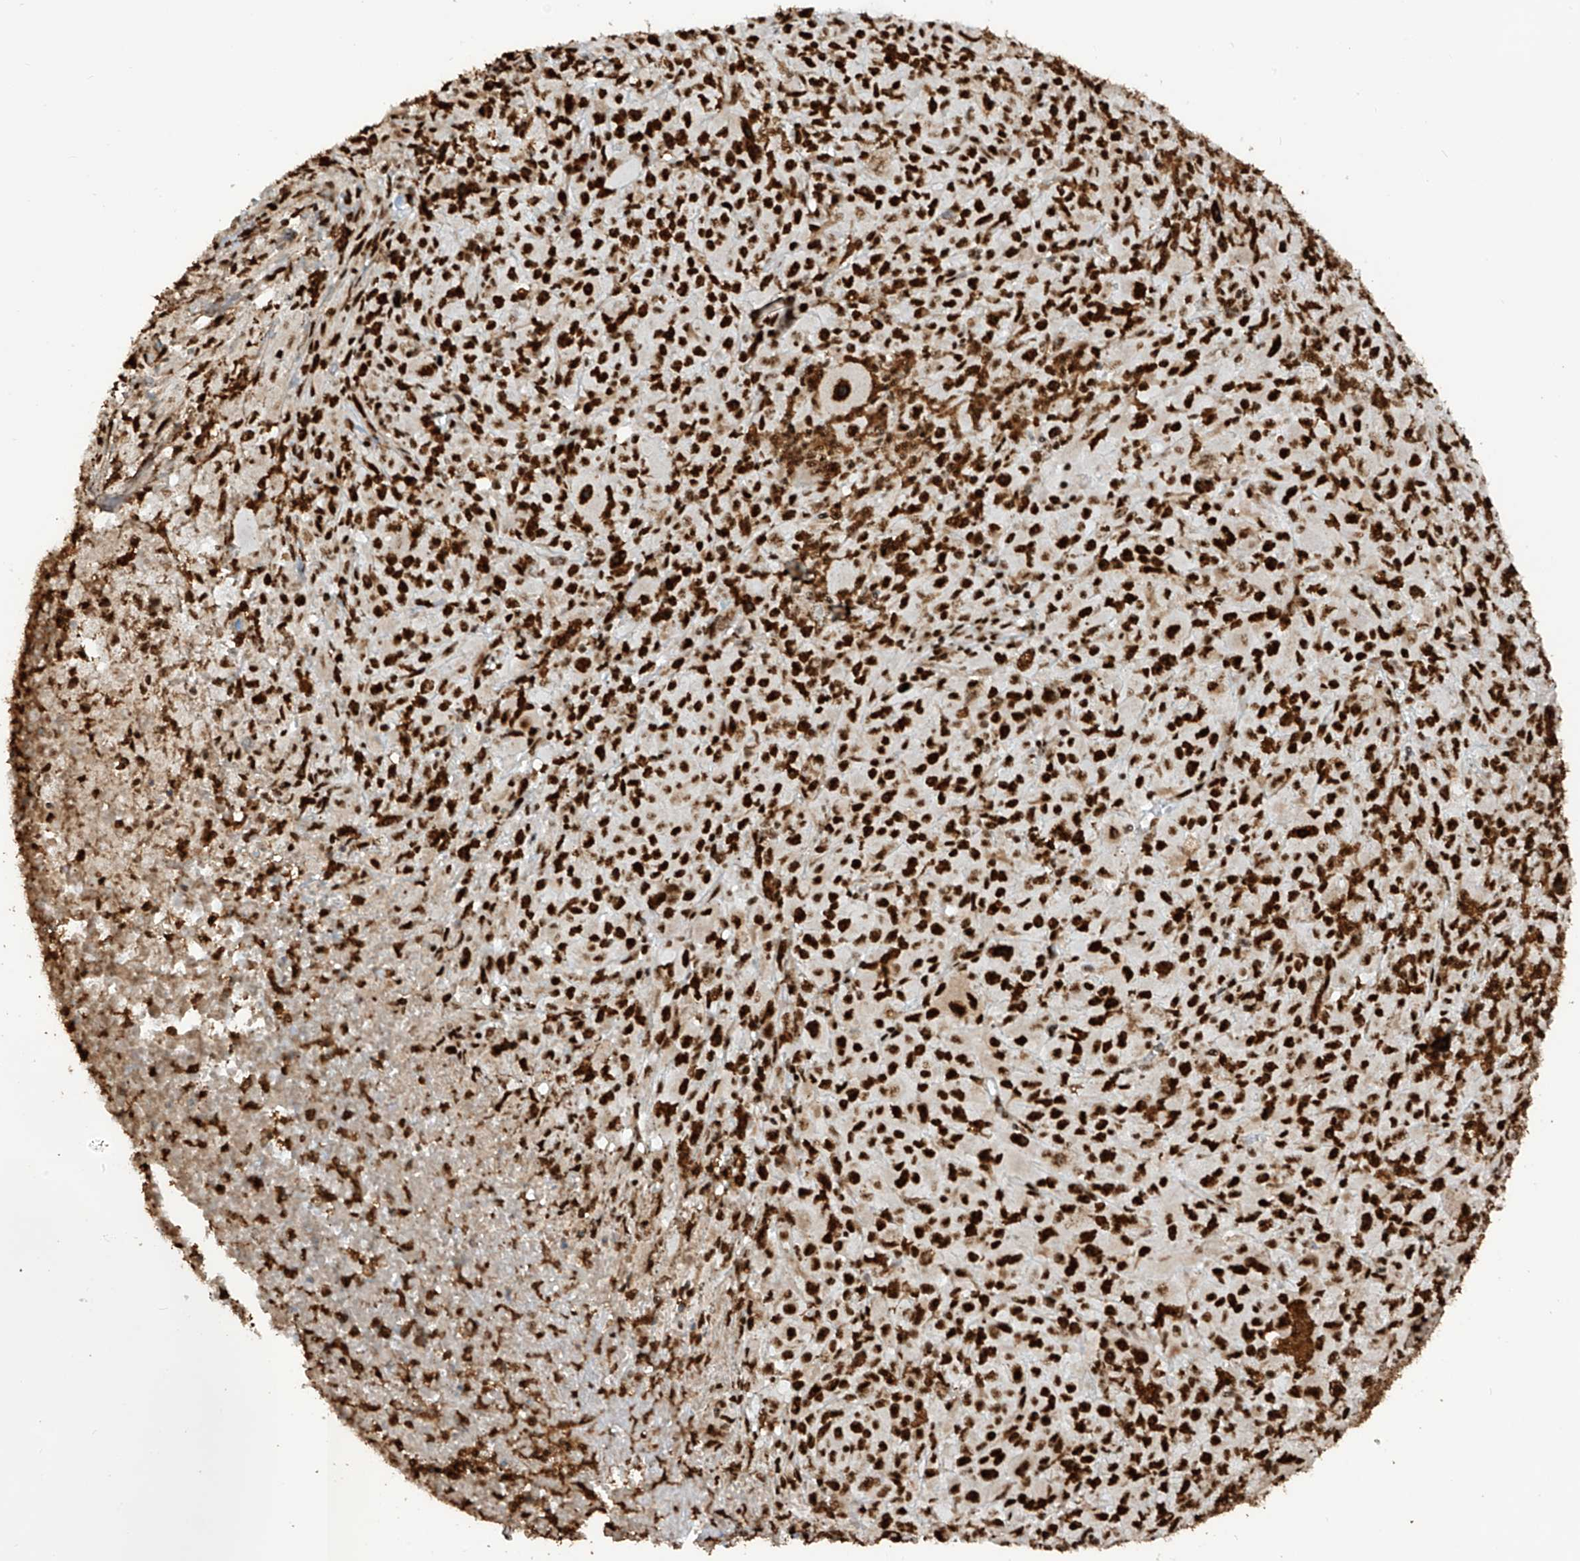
{"staining": {"intensity": "strong", "quantity": ">75%", "location": "nuclear"}, "tissue": "melanoma", "cell_type": "Tumor cells", "image_type": "cancer", "snomed": [{"axis": "morphology", "description": "Malignant melanoma, Metastatic site"}, {"axis": "topography", "description": "Skin"}], "caption": "Protein staining reveals strong nuclear staining in approximately >75% of tumor cells in melanoma.", "gene": "LBH", "patient": {"sex": "female", "age": 56}}